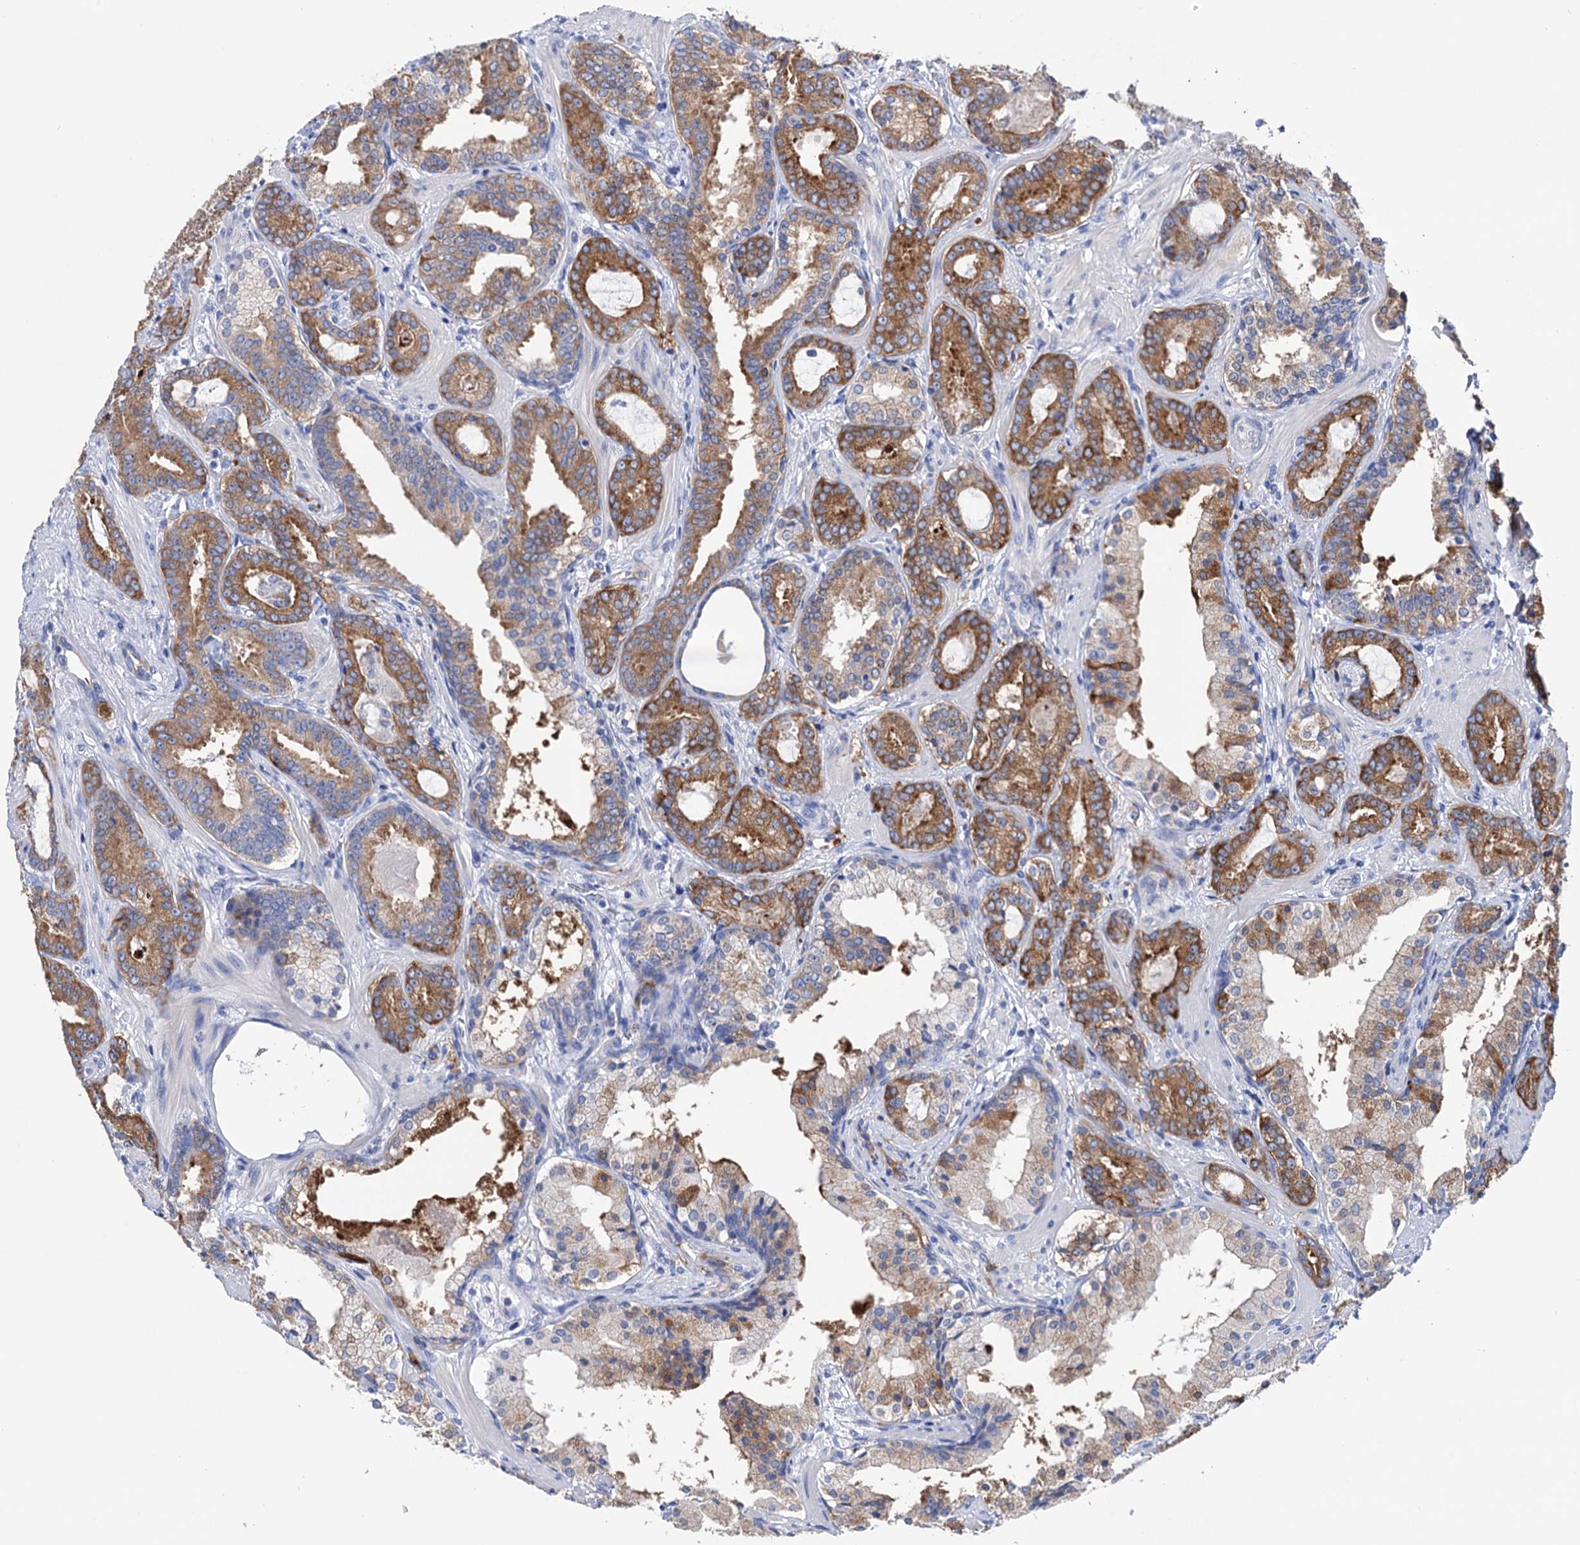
{"staining": {"intensity": "moderate", "quantity": ">75%", "location": "cytoplasmic/membranous"}, "tissue": "prostate cancer", "cell_type": "Tumor cells", "image_type": "cancer", "snomed": [{"axis": "morphology", "description": "Adenocarcinoma, High grade"}, {"axis": "topography", "description": "Prostate"}], "caption": "Immunohistochemical staining of prostate high-grade adenocarcinoma reveals medium levels of moderate cytoplasmic/membranous protein positivity in about >75% of tumor cells.", "gene": "BBS4", "patient": {"sex": "male", "age": 58}}